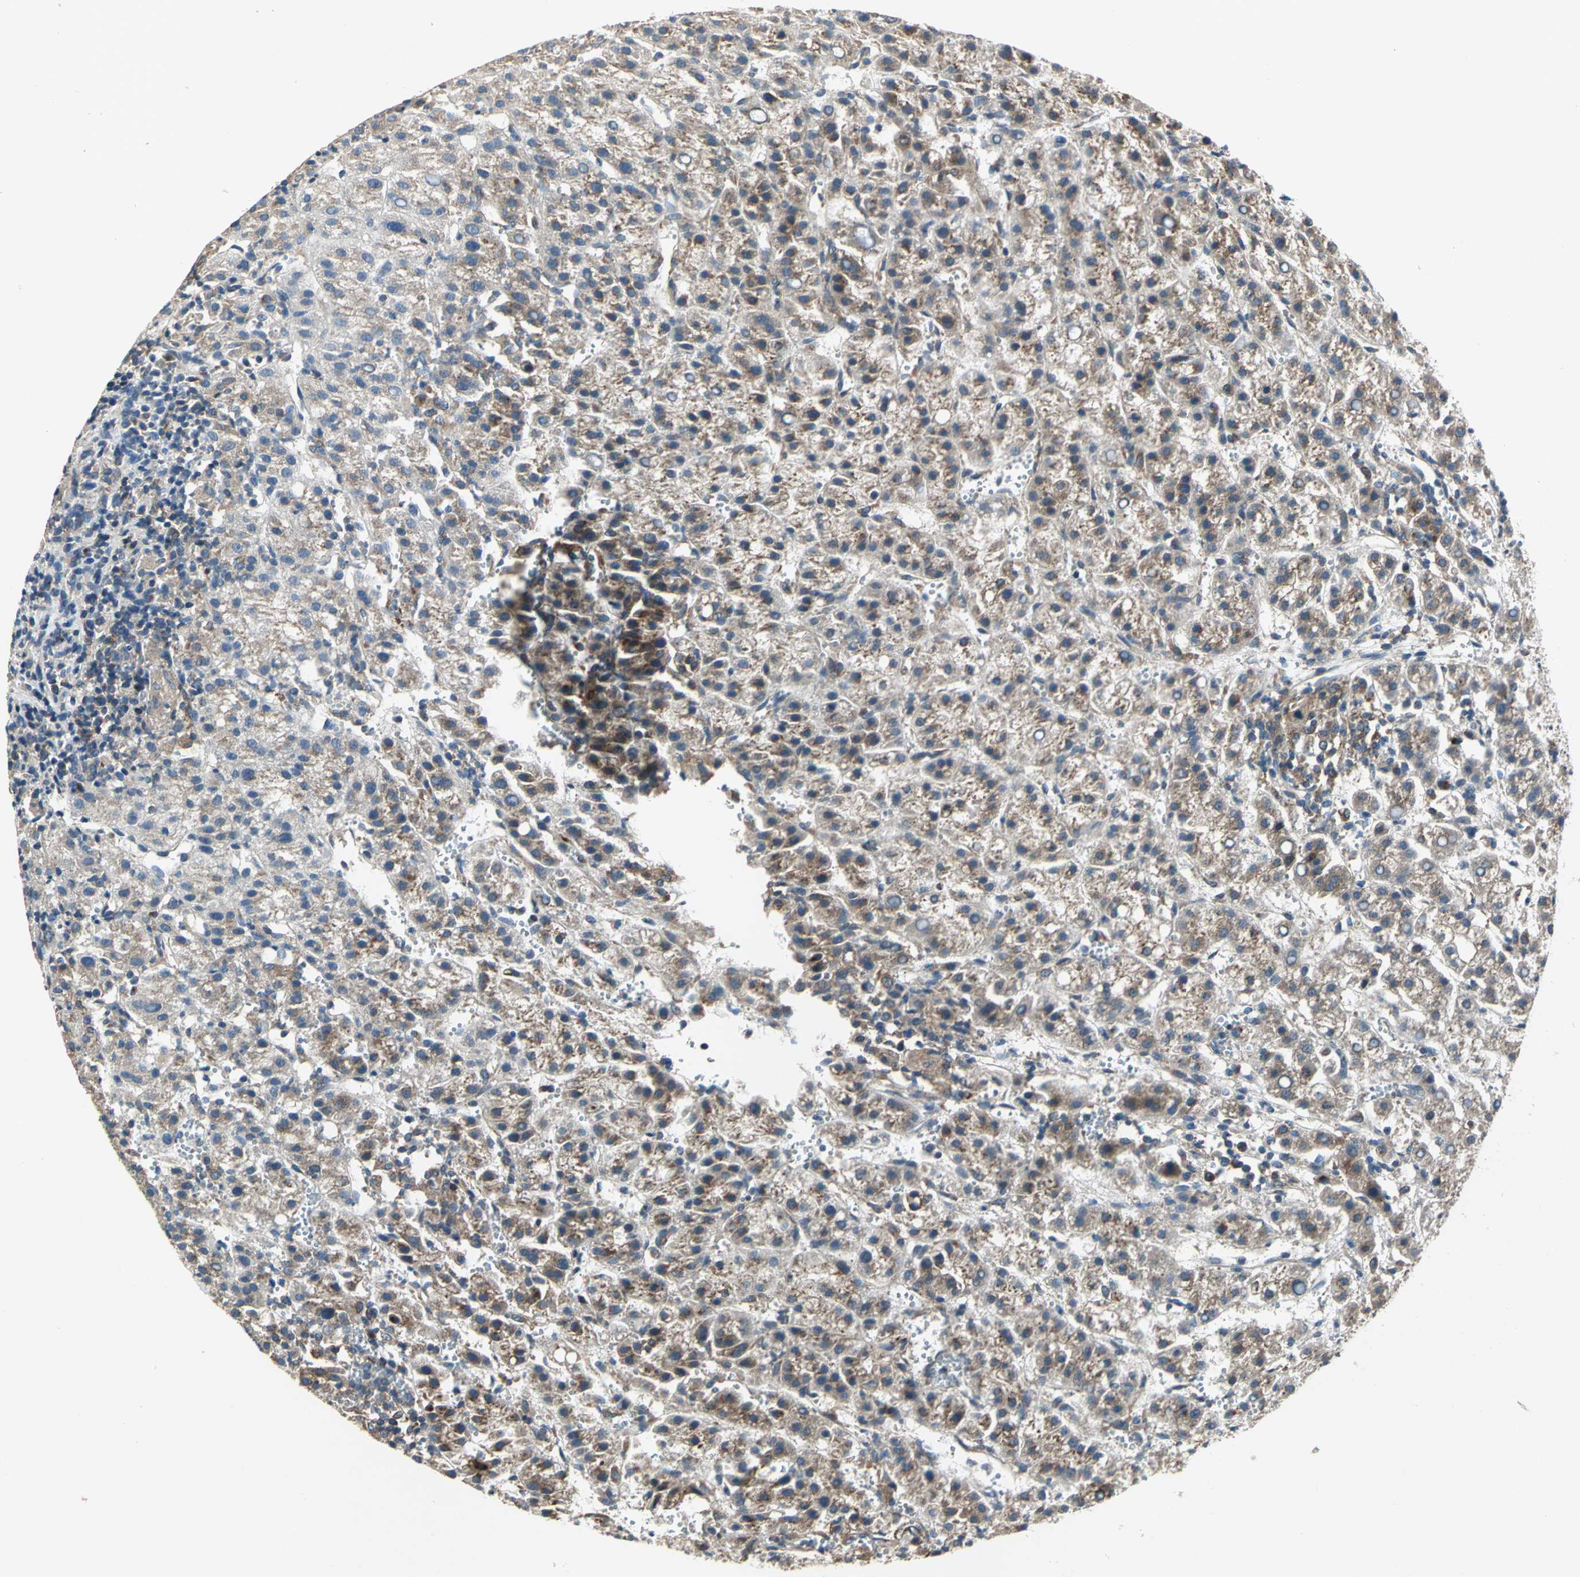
{"staining": {"intensity": "moderate", "quantity": ">75%", "location": "cytoplasmic/membranous"}, "tissue": "liver cancer", "cell_type": "Tumor cells", "image_type": "cancer", "snomed": [{"axis": "morphology", "description": "Carcinoma, Hepatocellular, NOS"}, {"axis": "topography", "description": "Liver"}], "caption": "The immunohistochemical stain shows moderate cytoplasmic/membranous staining in tumor cells of hepatocellular carcinoma (liver) tissue.", "gene": "NFKBIE", "patient": {"sex": "female", "age": 58}}